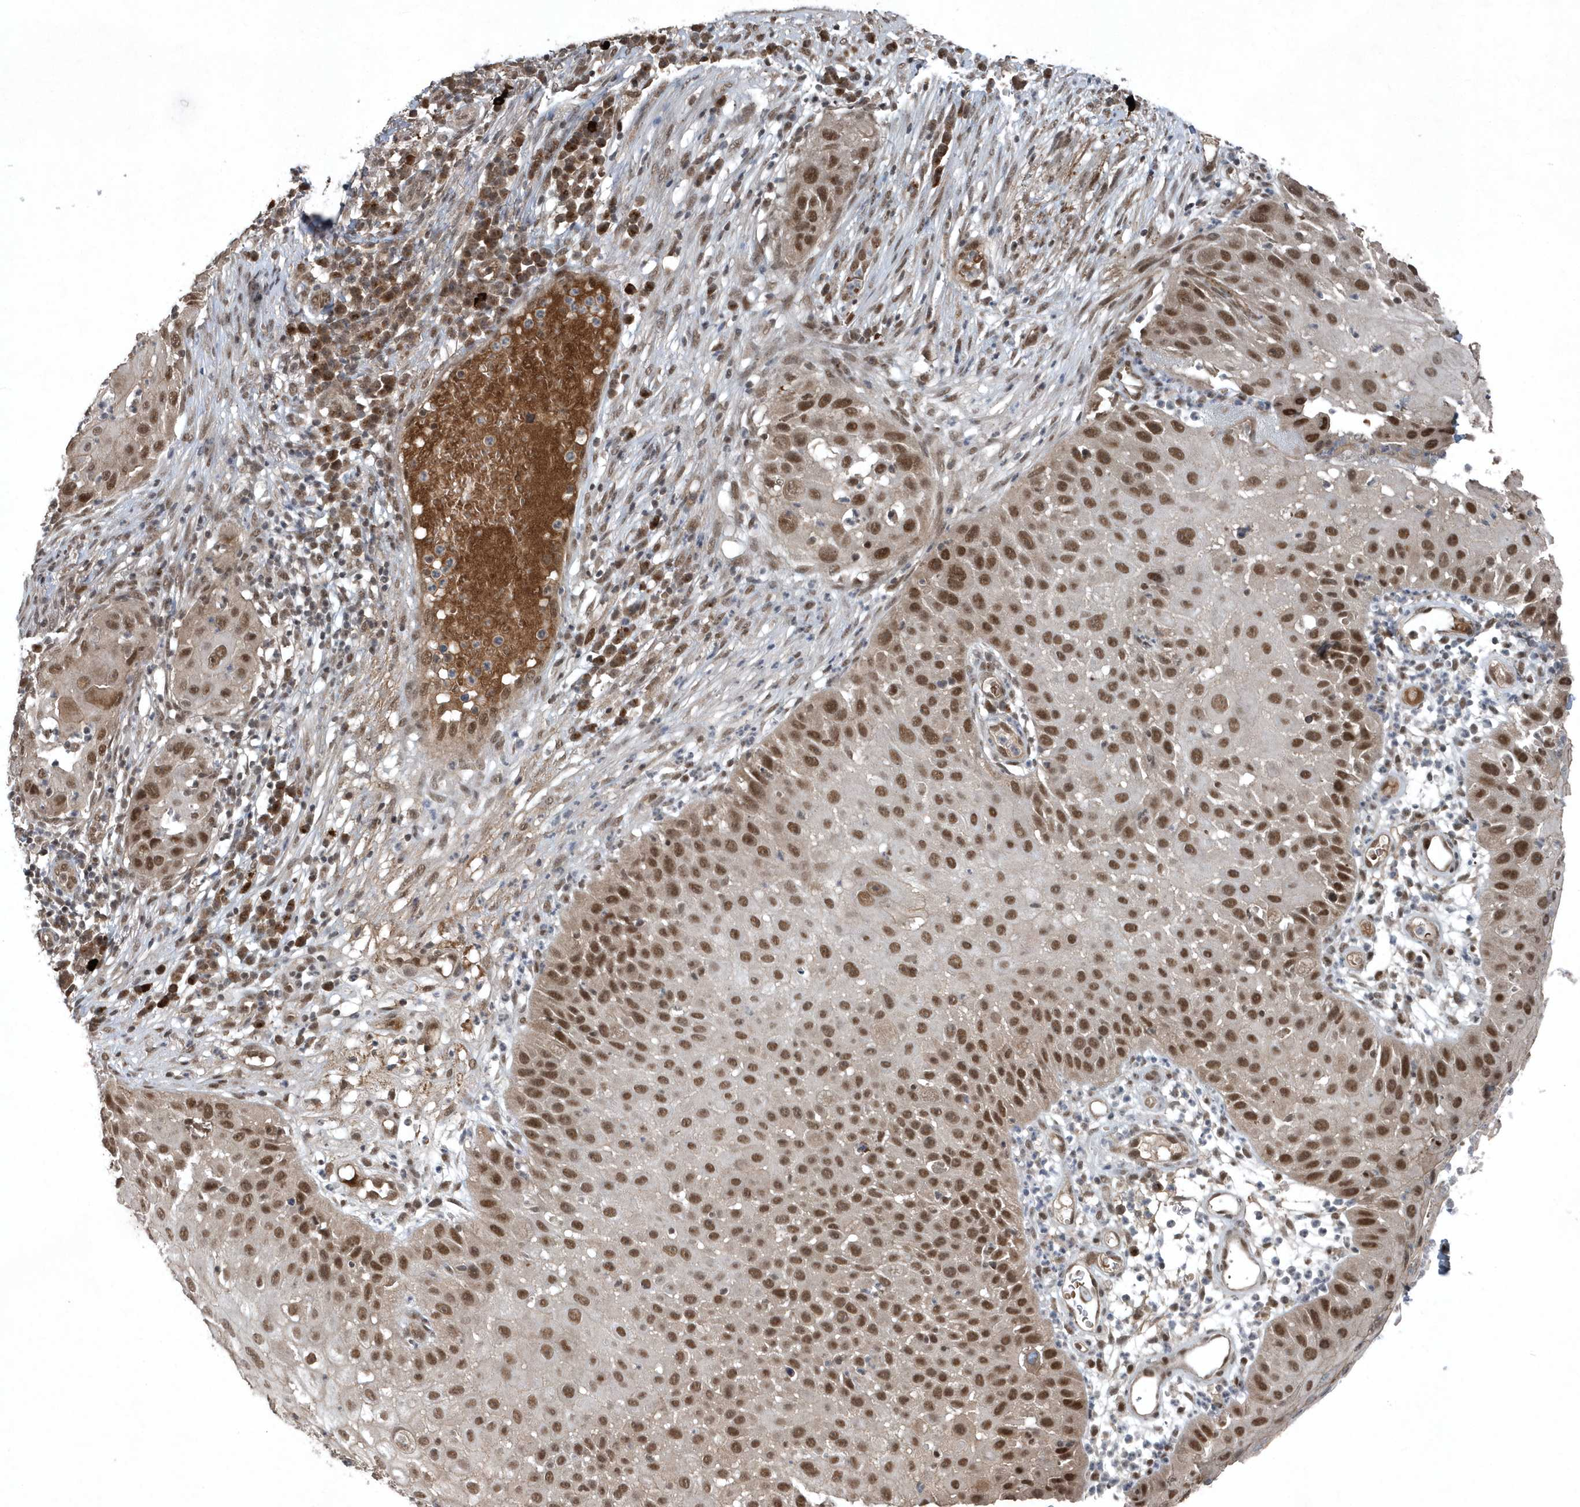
{"staining": {"intensity": "moderate", "quantity": ">75%", "location": "nuclear"}, "tissue": "skin cancer", "cell_type": "Tumor cells", "image_type": "cancer", "snomed": [{"axis": "morphology", "description": "Squamous cell carcinoma, NOS"}, {"axis": "topography", "description": "Skin"}], "caption": "Moderate nuclear positivity for a protein is appreciated in about >75% of tumor cells of skin squamous cell carcinoma using immunohistochemistry (IHC).", "gene": "QTRT2", "patient": {"sex": "female", "age": 44}}